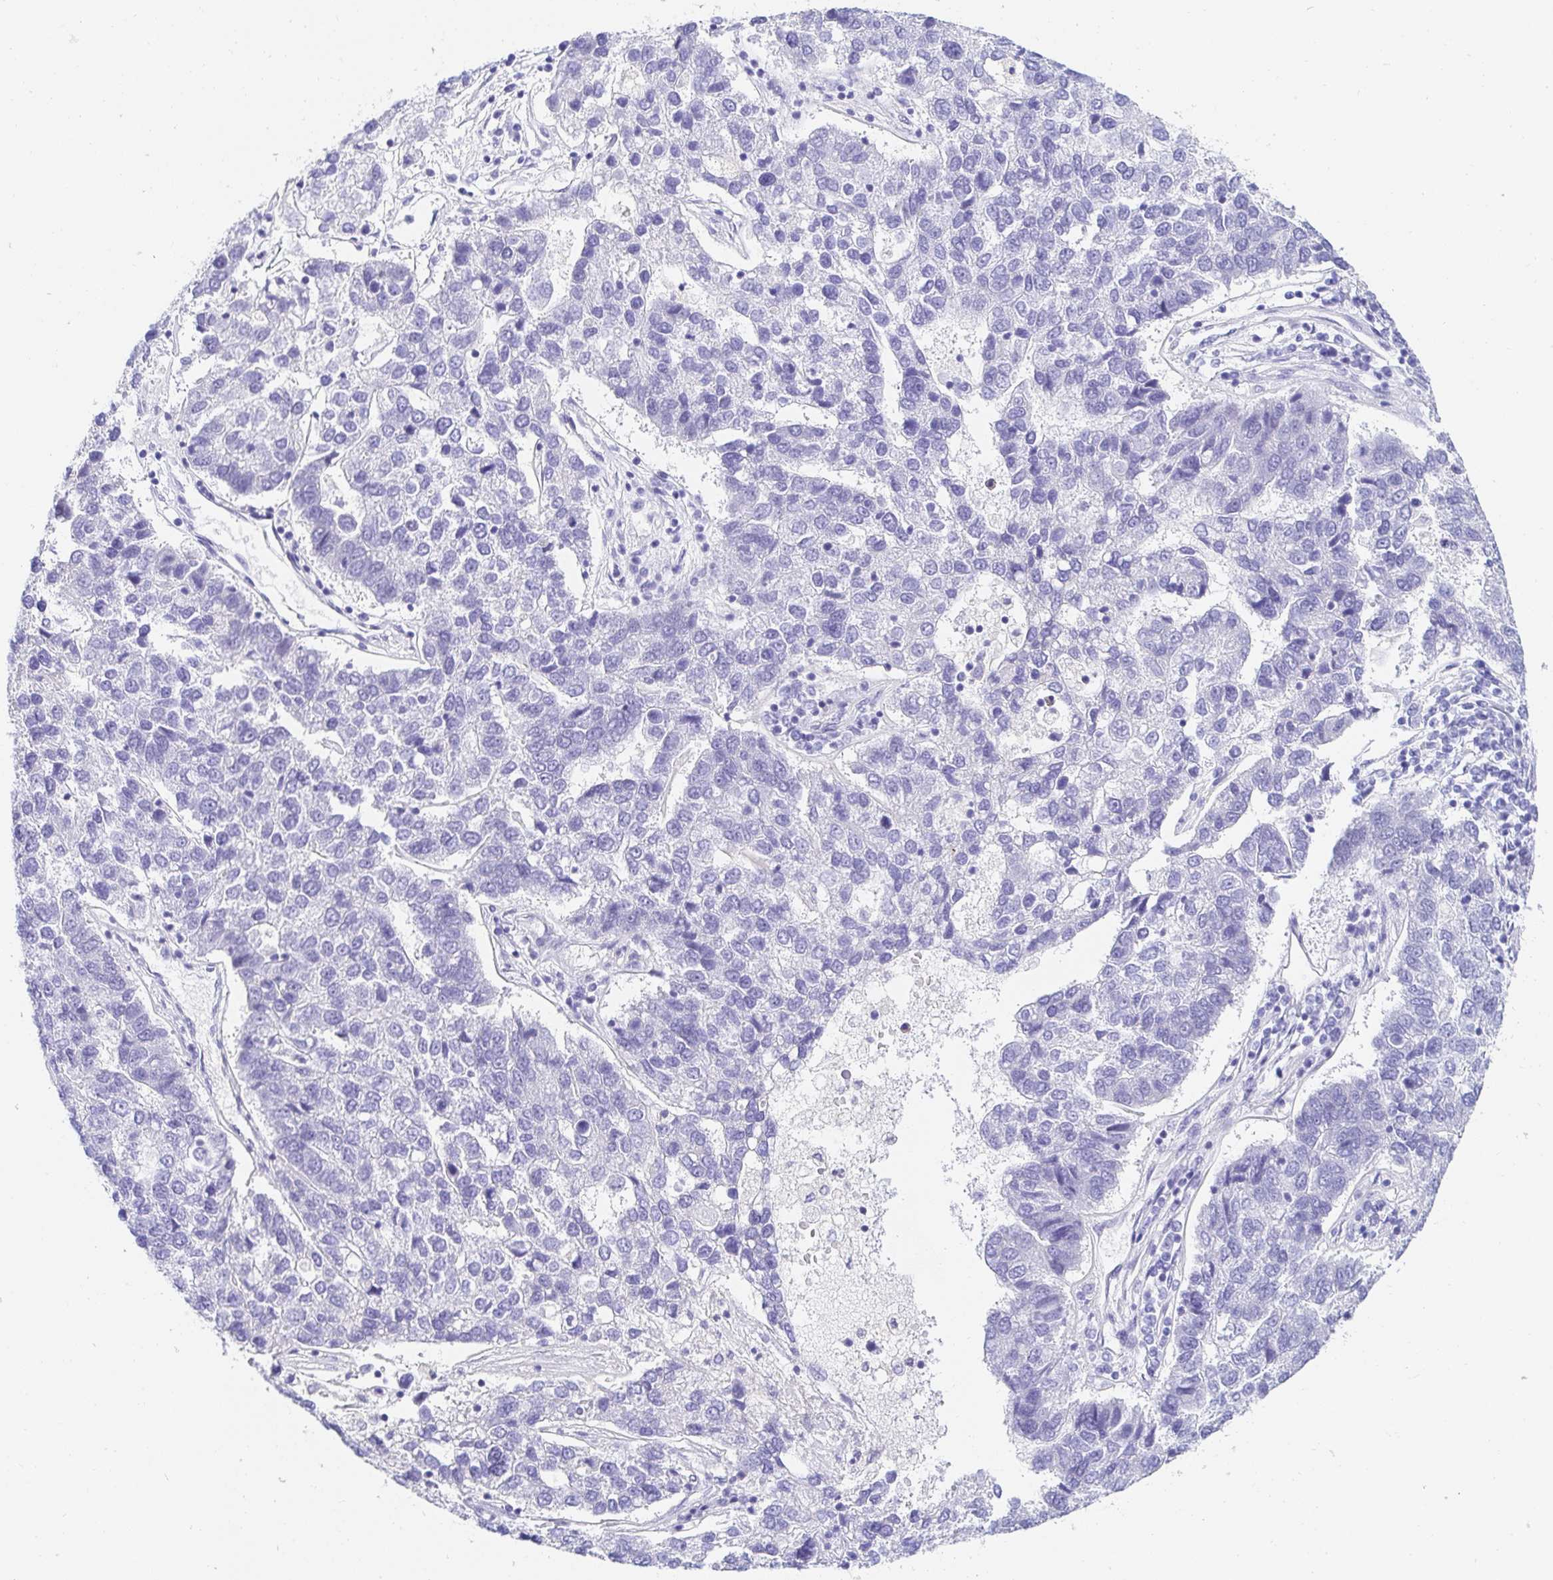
{"staining": {"intensity": "negative", "quantity": "none", "location": "none"}, "tissue": "pancreatic cancer", "cell_type": "Tumor cells", "image_type": "cancer", "snomed": [{"axis": "morphology", "description": "Adenocarcinoma, NOS"}, {"axis": "topography", "description": "Pancreas"}], "caption": "Pancreatic cancer was stained to show a protein in brown. There is no significant positivity in tumor cells. (Stains: DAB immunohistochemistry with hematoxylin counter stain, Microscopy: brightfield microscopy at high magnification).", "gene": "AKAP14", "patient": {"sex": "female", "age": 61}}